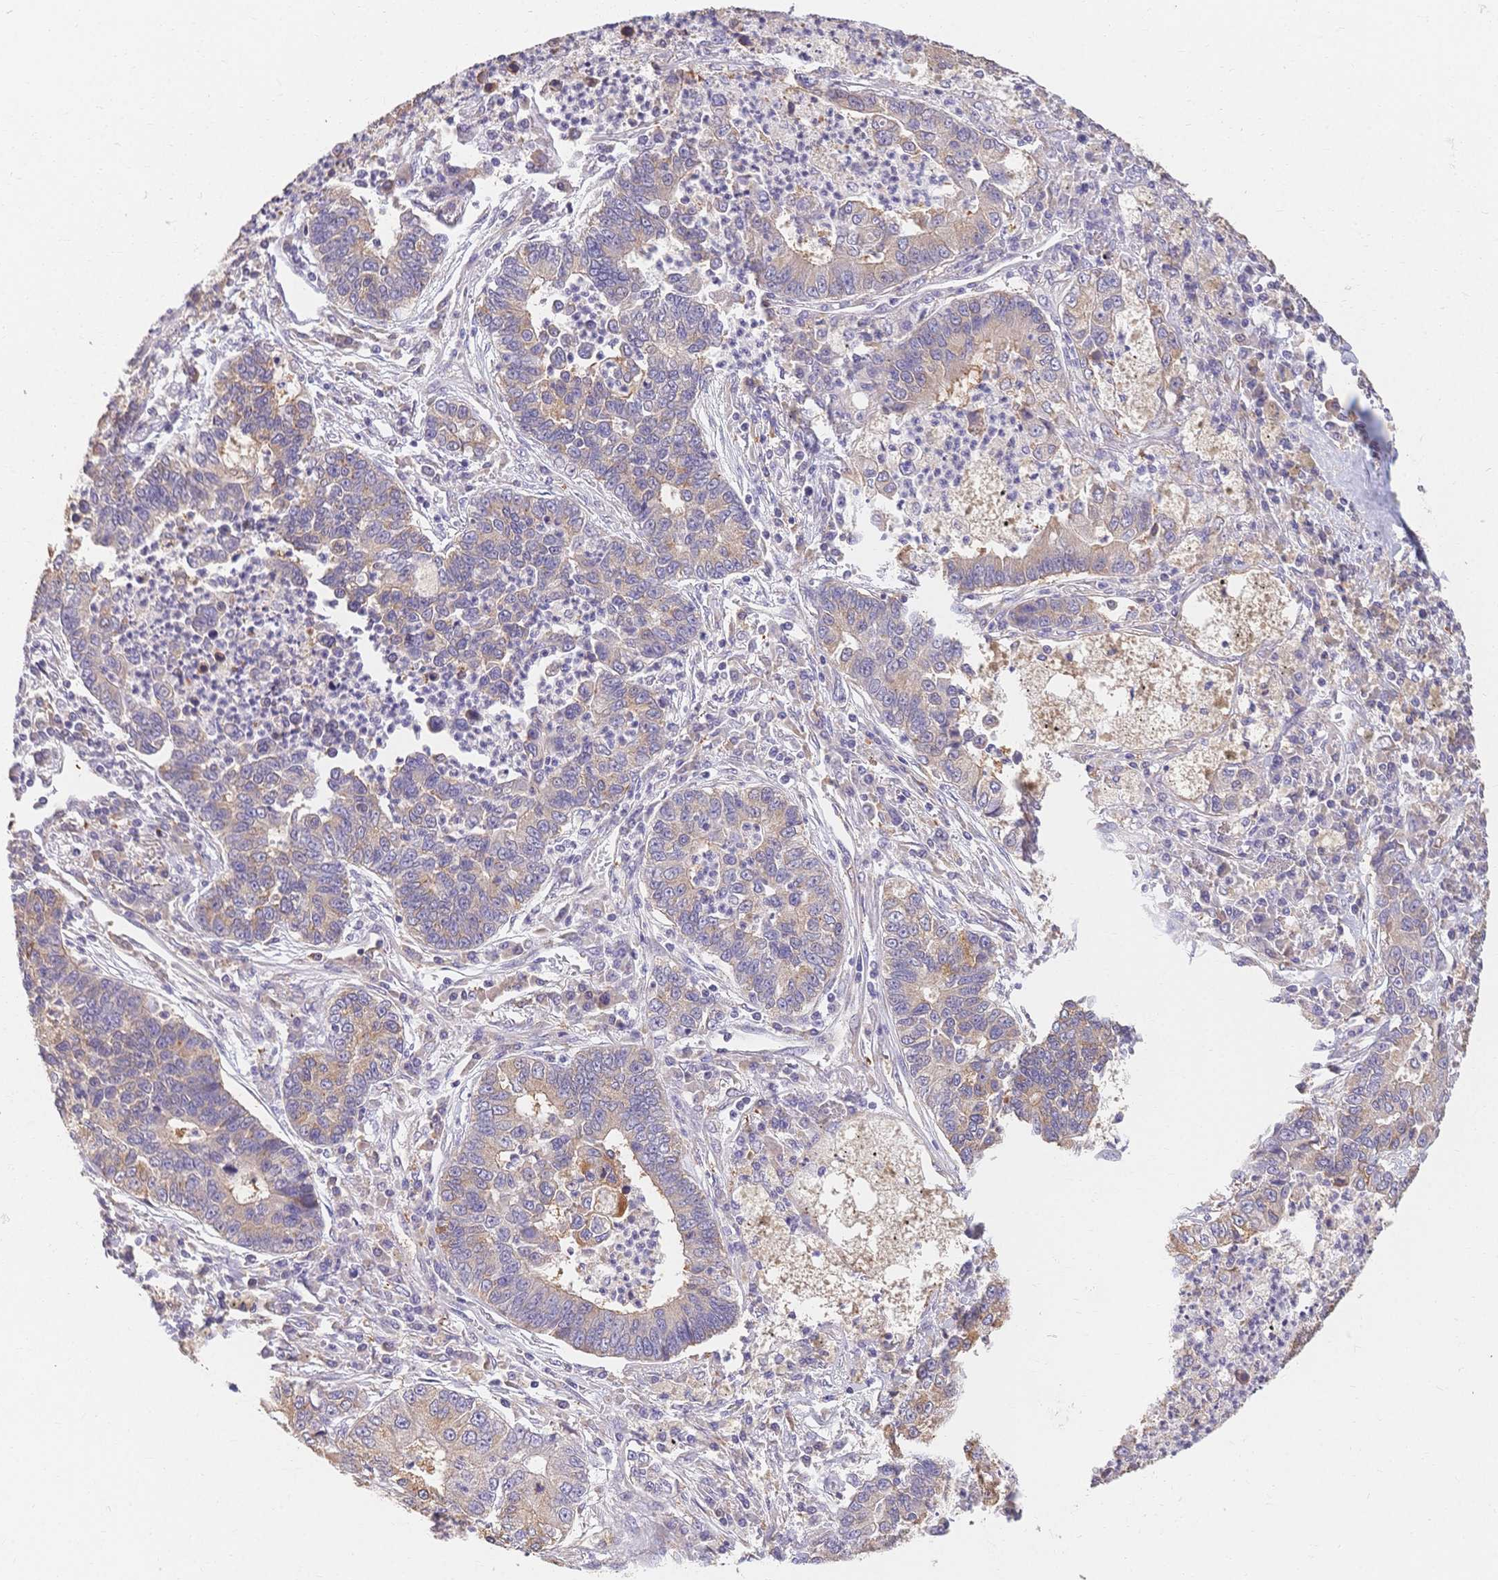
{"staining": {"intensity": "weak", "quantity": ">75%", "location": "cytoplasmic/membranous"}, "tissue": "lung cancer", "cell_type": "Tumor cells", "image_type": "cancer", "snomed": [{"axis": "morphology", "description": "Adenocarcinoma, NOS"}, {"axis": "topography", "description": "Lung"}], "caption": "An image of human lung adenocarcinoma stained for a protein shows weak cytoplasmic/membranous brown staining in tumor cells.", "gene": "HS3ST5", "patient": {"sex": "female", "age": 57}}